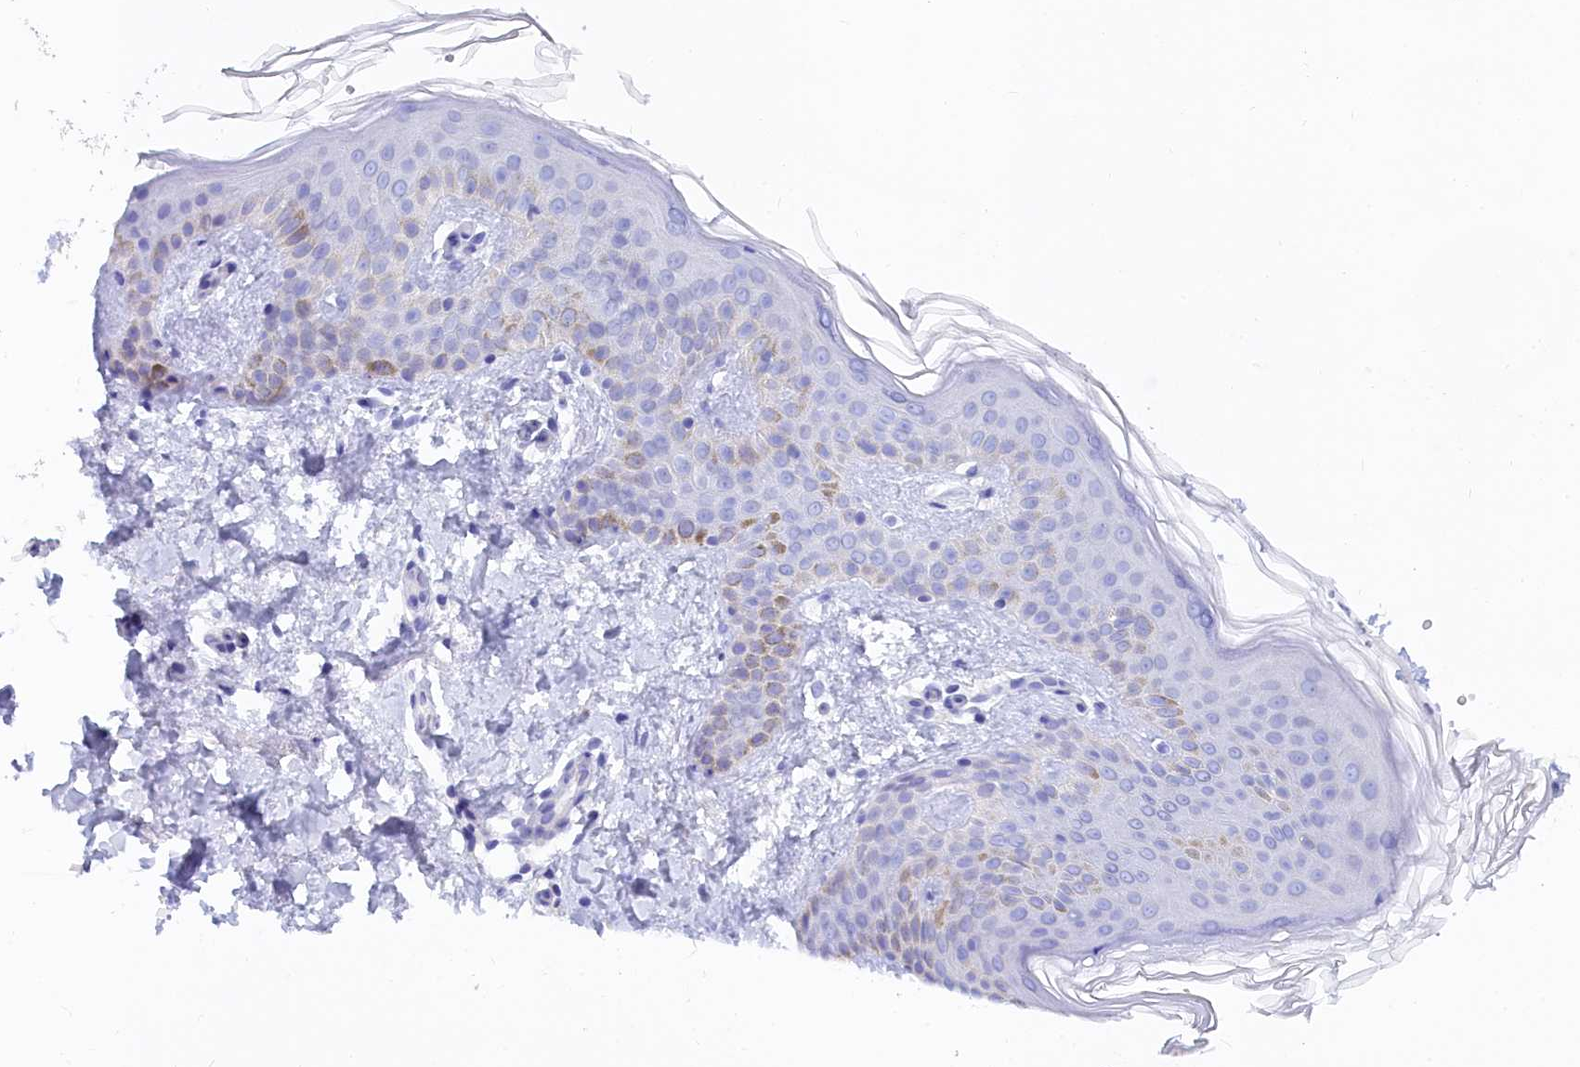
{"staining": {"intensity": "negative", "quantity": "none", "location": "none"}, "tissue": "skin", "cell_type": "Fibroblasts", "image_type": "normal", "snomed": [{"axis": "morphology", "description": "Normal tissue, NOS"}, {"axis": "topography", "description": "Skin"}], "caption": "The image demonstrates no significant expression in fibroblasts of skin.", "gene": "TRIM10", "patient": {"sex": "female", "age": 58}}